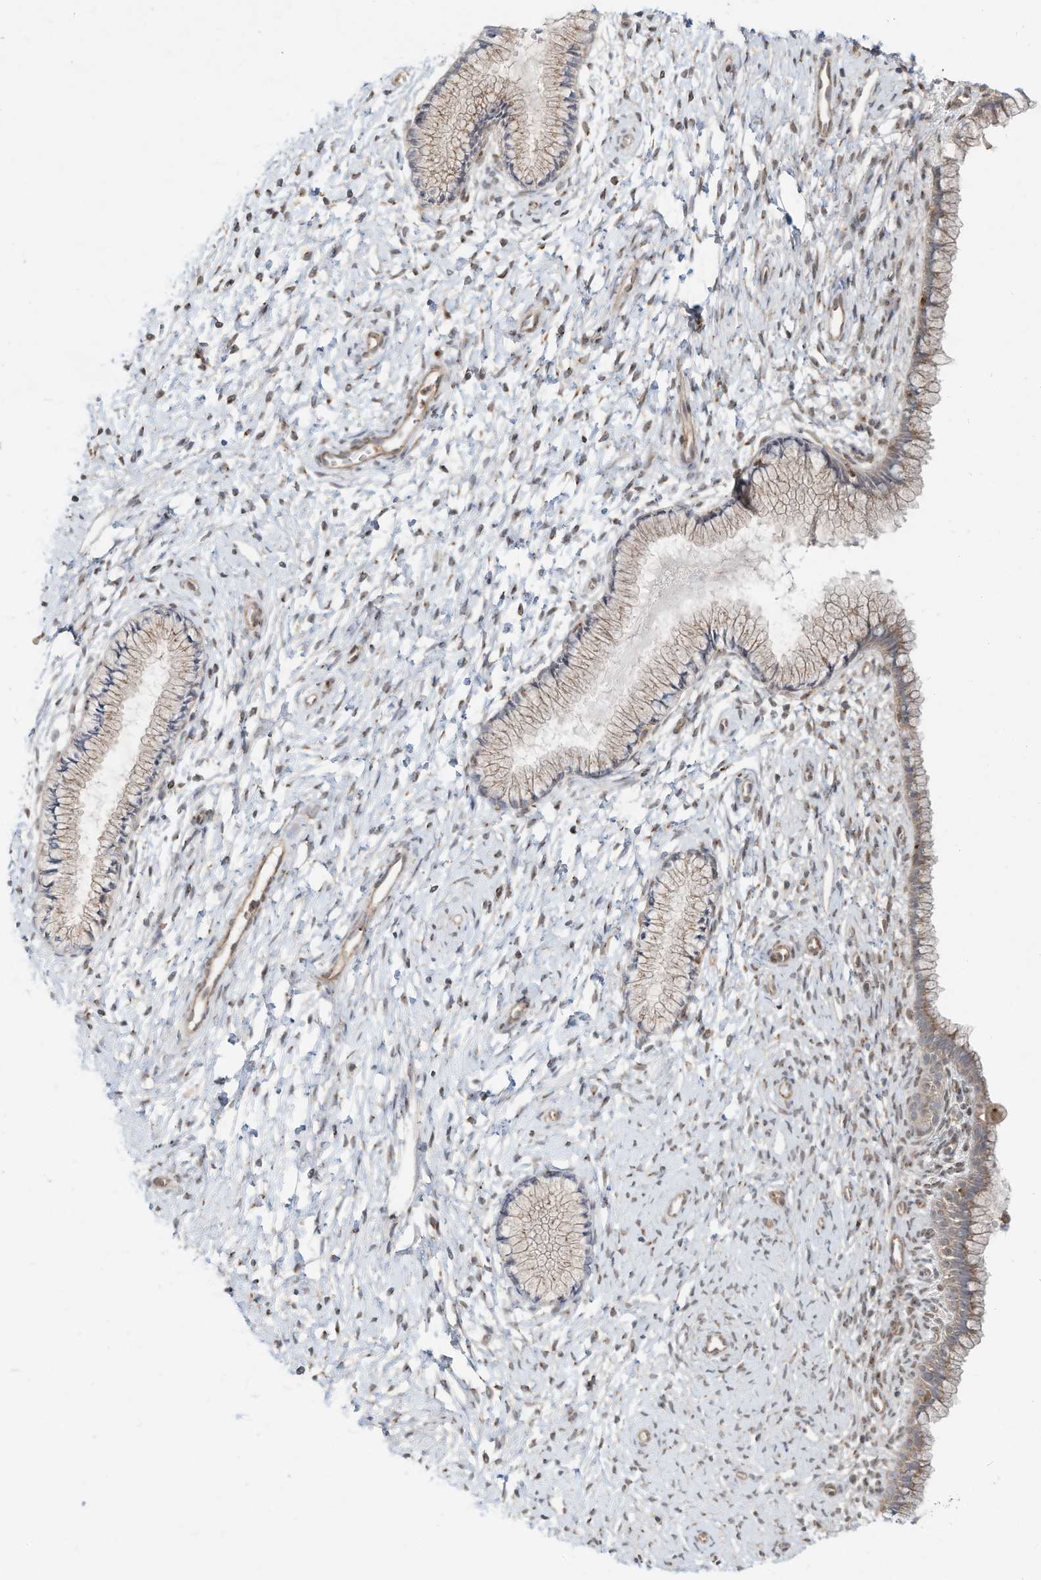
{"staining": {"intensity": "moderate", "quantity": "25%-75%", "location": "cytoplasmic/membranous"}, "tissue": "cervix", "cell_type": "Glandular cells", "image_type": "normal", "snomed": [{"axis": "morphology", "description": "Normal tissue, NOS"}, {"axis": "topography", "description": "Cervix"}], "caption": "Protein analysis of normal cervix displays moderate cytoplasmic/membranous staining in about 25%-75% of glandular cells. The protein of interest is stained brown, and the nuclei are stained in blue (DAB IHC with brightfield microscopy, high magnification).", "gene": "CUX1", "patient": {"sex": "female", "age": 33}}